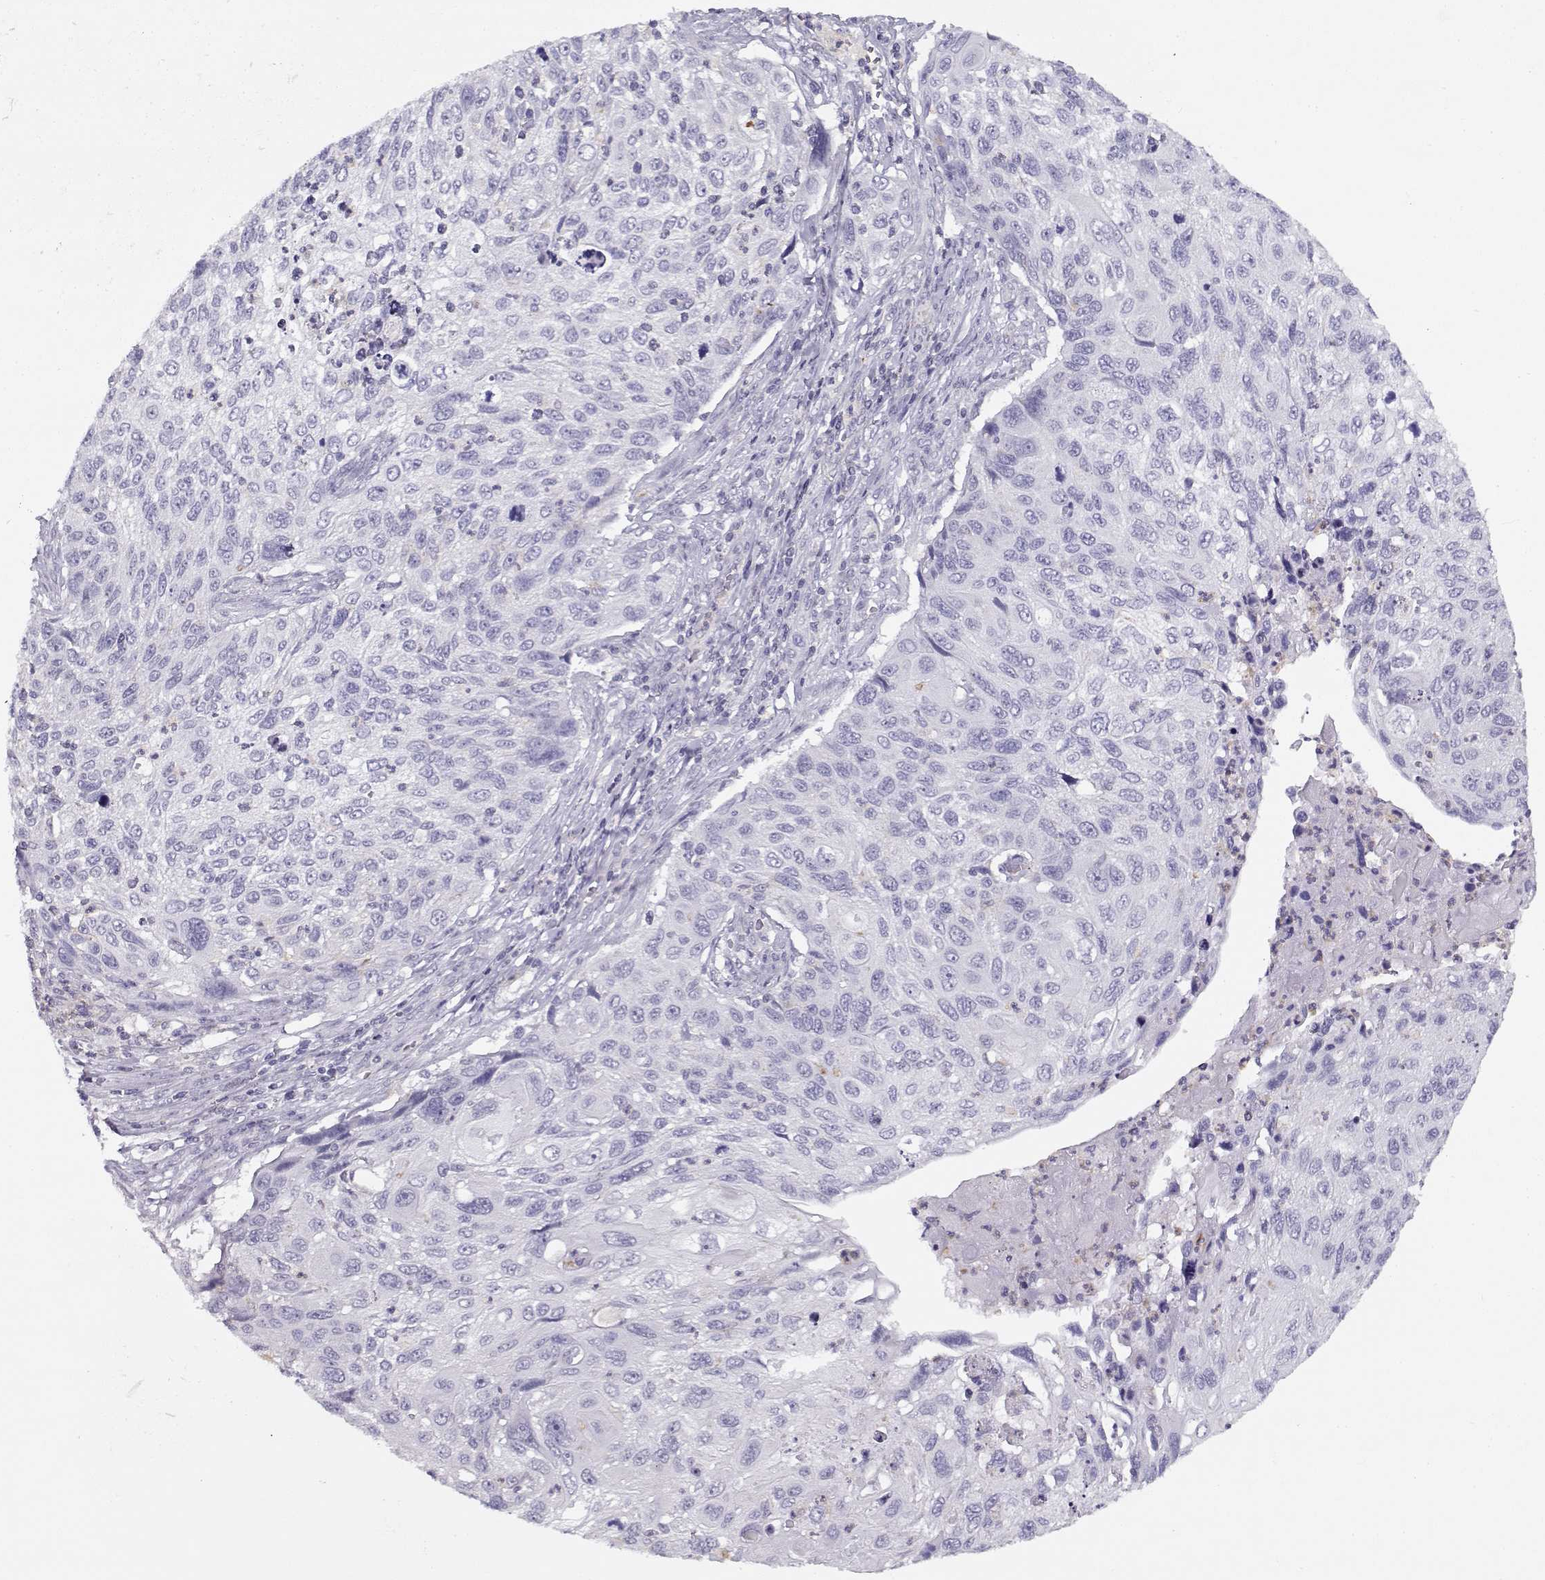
{"staining": {"intensity": "negative", "quantity": "none", "location": "none"}, "tissue": "cervical cancer", "cell_type": "Tumor cells", "image_type": "cancer", "snomed": [{"axis": "morphology", "description": "Squamous cell carcinoma, NOS"}, {"axis": "topography", "description": "Cervix"}], "caption": "Squamous cell carcinoma (cervical) was stained to show a protein in brown. There is no significant expression in tumor cells.", "gene": "MYO1A", "patient": {"sex": "female", "age": 70}}